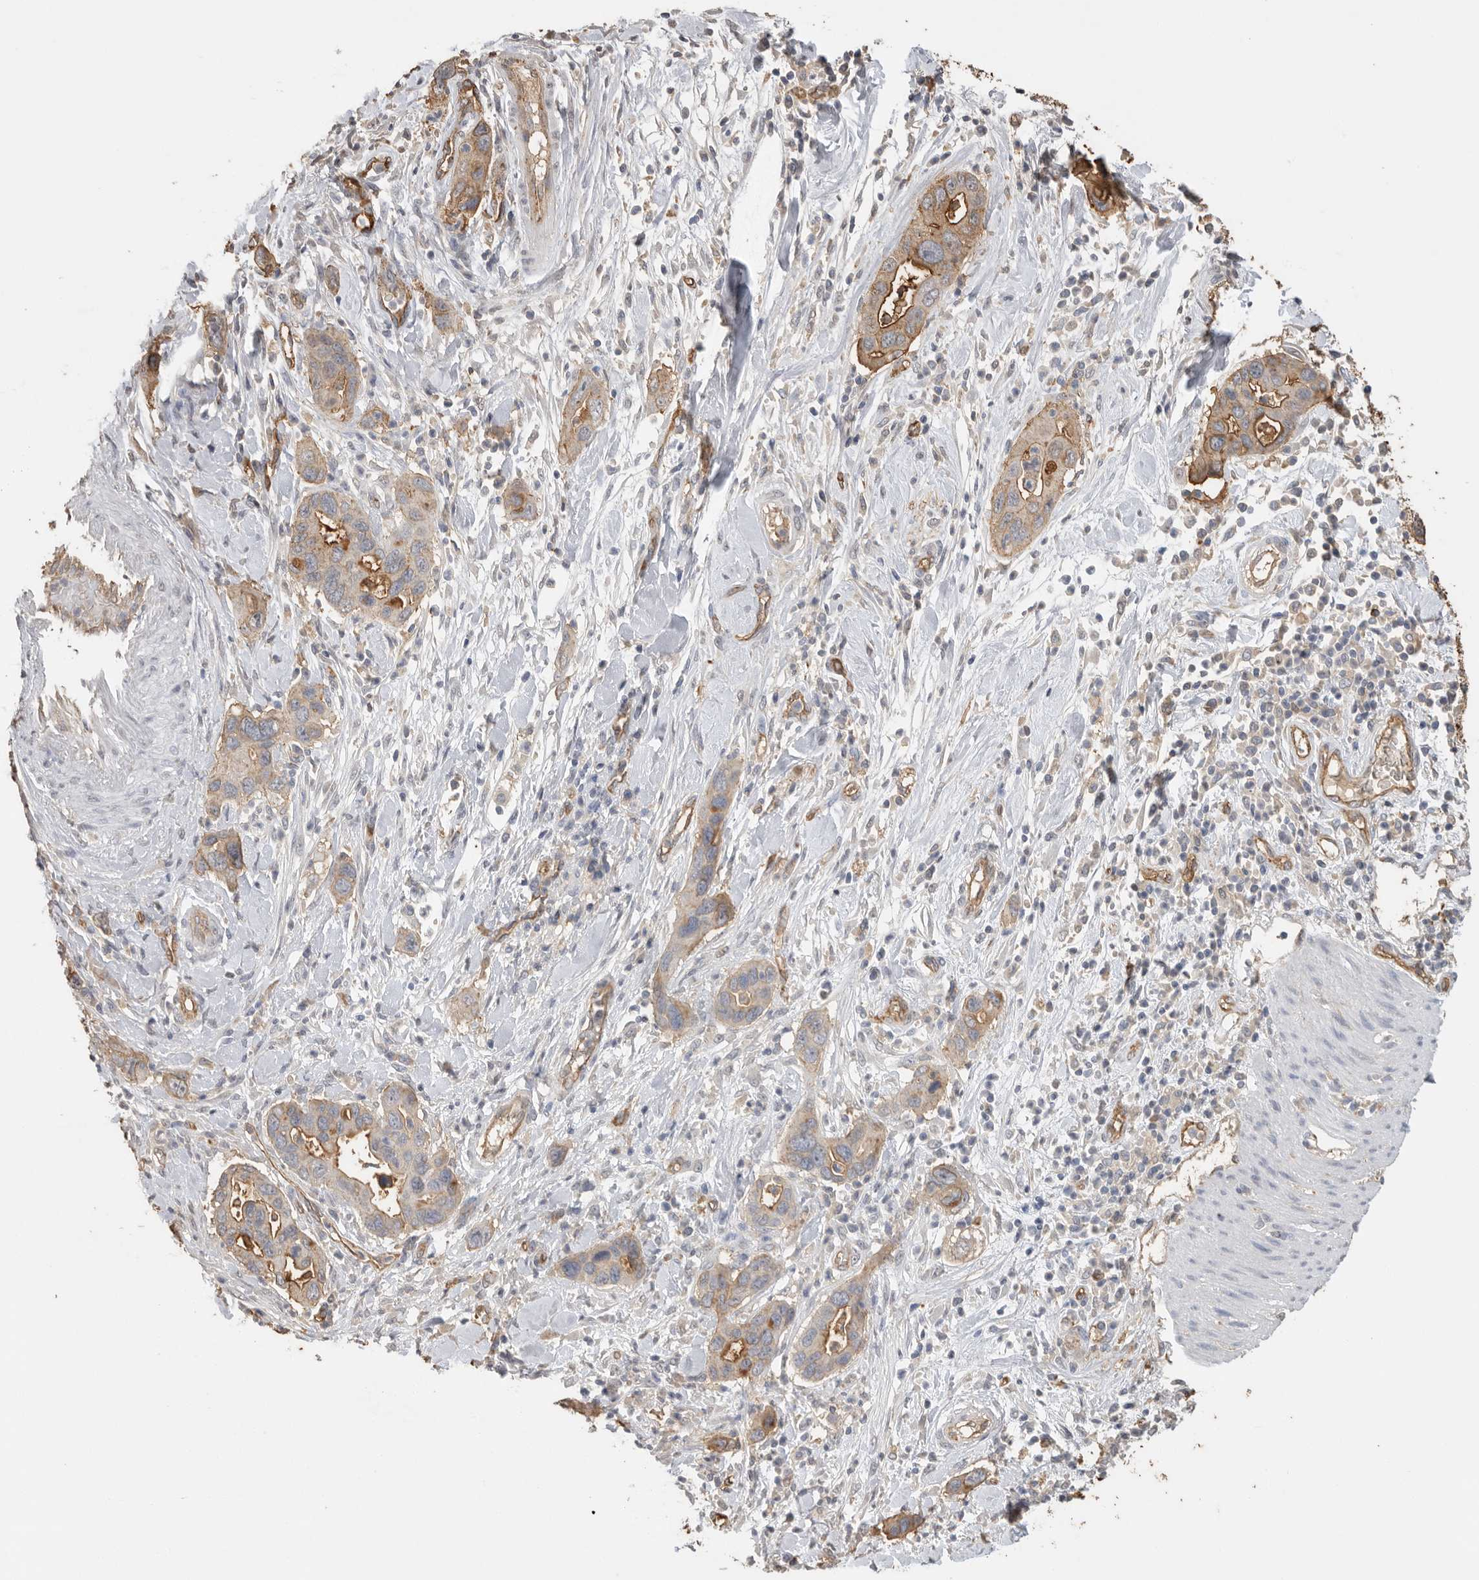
{"staining": {"intensity": "moderate", "quantity": "<25%", "location": "cytoplasmic/membranous"}, "tissue": "pancreatic cancer", "cell_type": "Tumor cells", "image_type": "cancer", "snomed": [{"axis": "morphology", "description": "Adenocarcinoma, NOS"}, {"axis": "topography", "description": "Pancreas"}], "caption": "Protein expression analysis of human adenocarcinoma (pancreatic) reveals moderate cytoplasmic/membranous positivity in about <25% of tumor cells.", "gene": "IL27", "patient": {"sex": "female", "age": 71}}